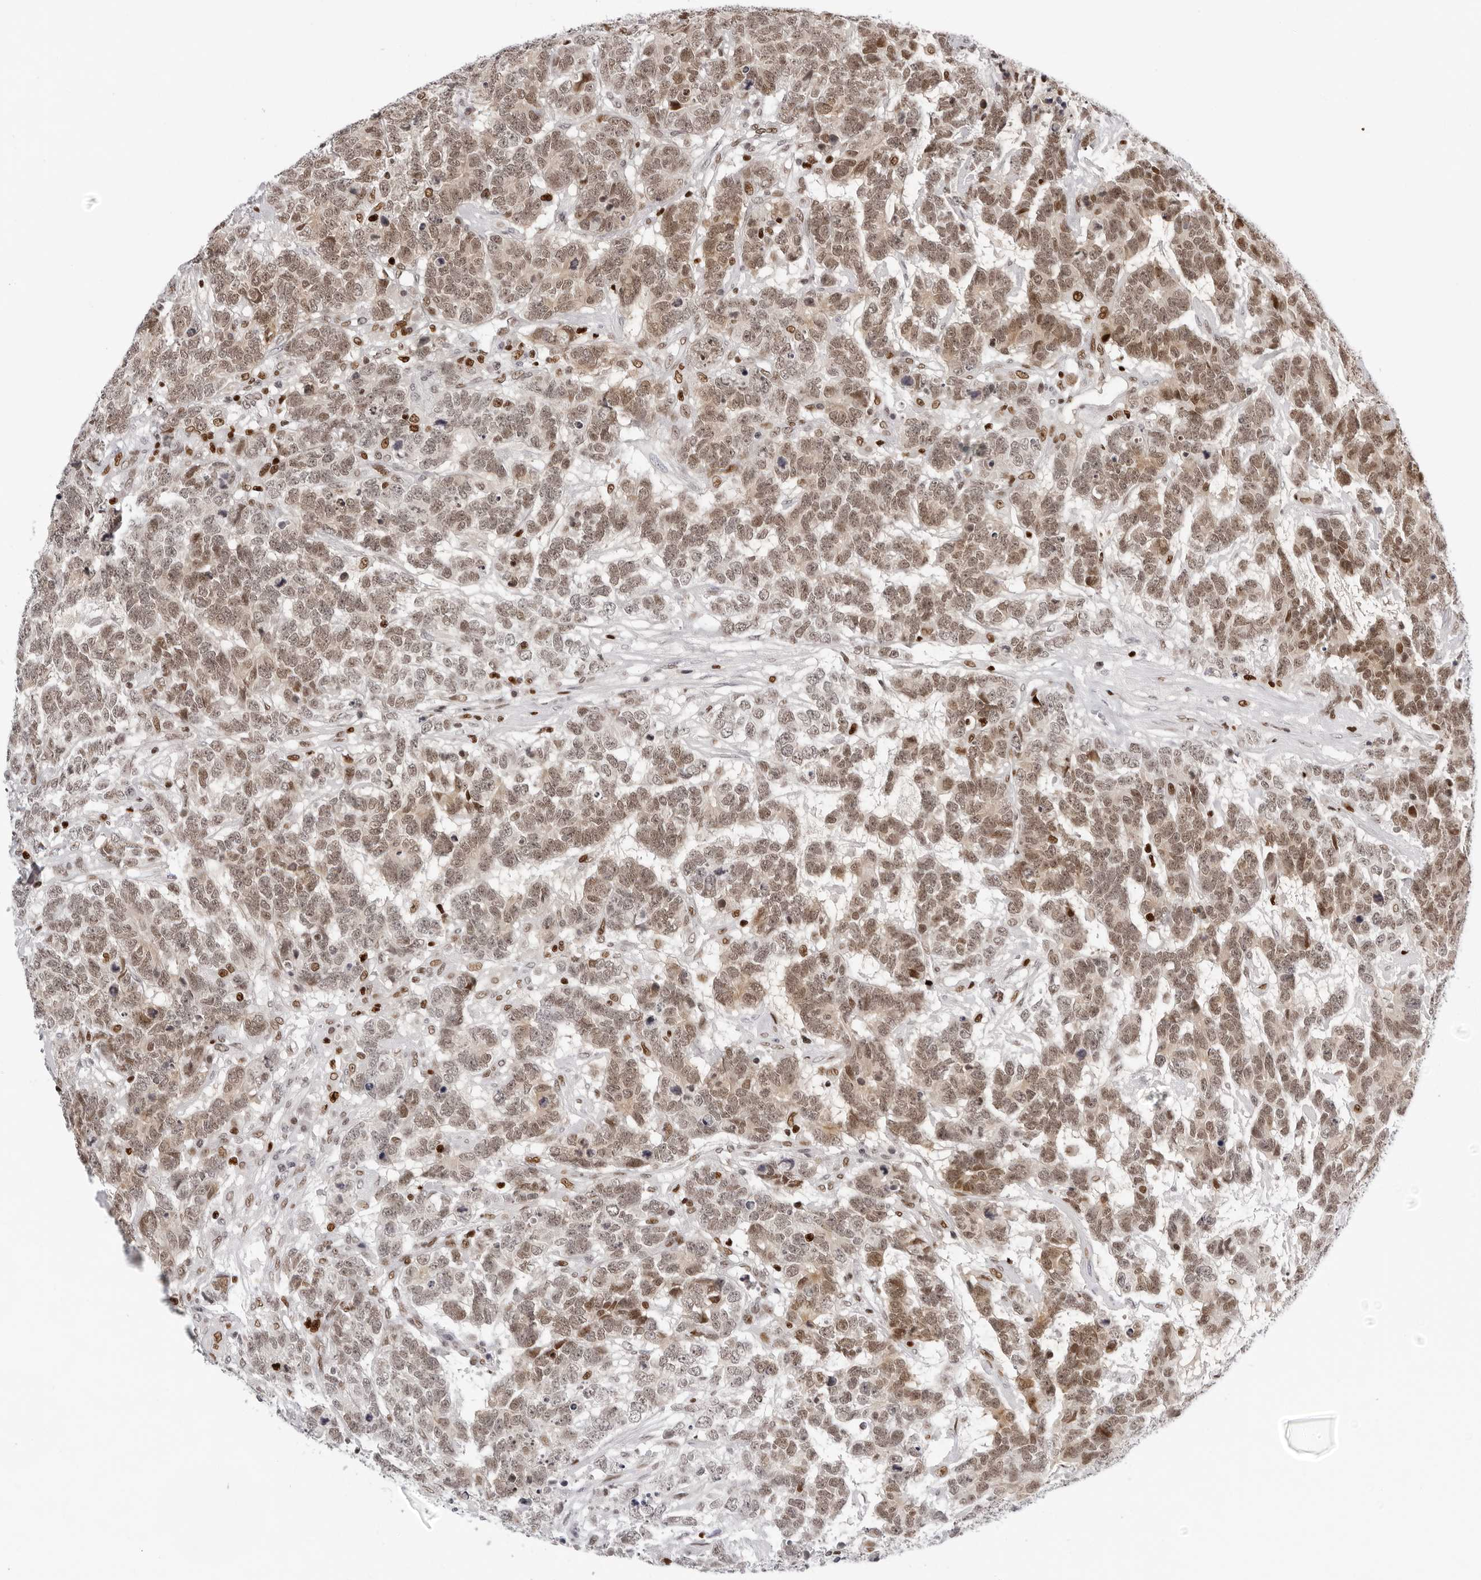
{"staining": {"intensity": "moderate", "quantity": ">75%", "location": "nuclear"}, "tissue": "testis cancer", "cell_type": "Tumor cells", "image_type": "cancer", "snomed": [{"axis": "morphology", "description": "Carcinoma, Embryonal, NOS"}, {"axis": "topography", "description": "Testis"}], "caption": "Testis cancer (embryonal carcinoma) tissue shows moderate nuclear positivity in approximately >75% of tumor cells, visualized by immunohistochemistry.", "gene": "OGG1", "patient": {"sex": "male", "age": 26}}